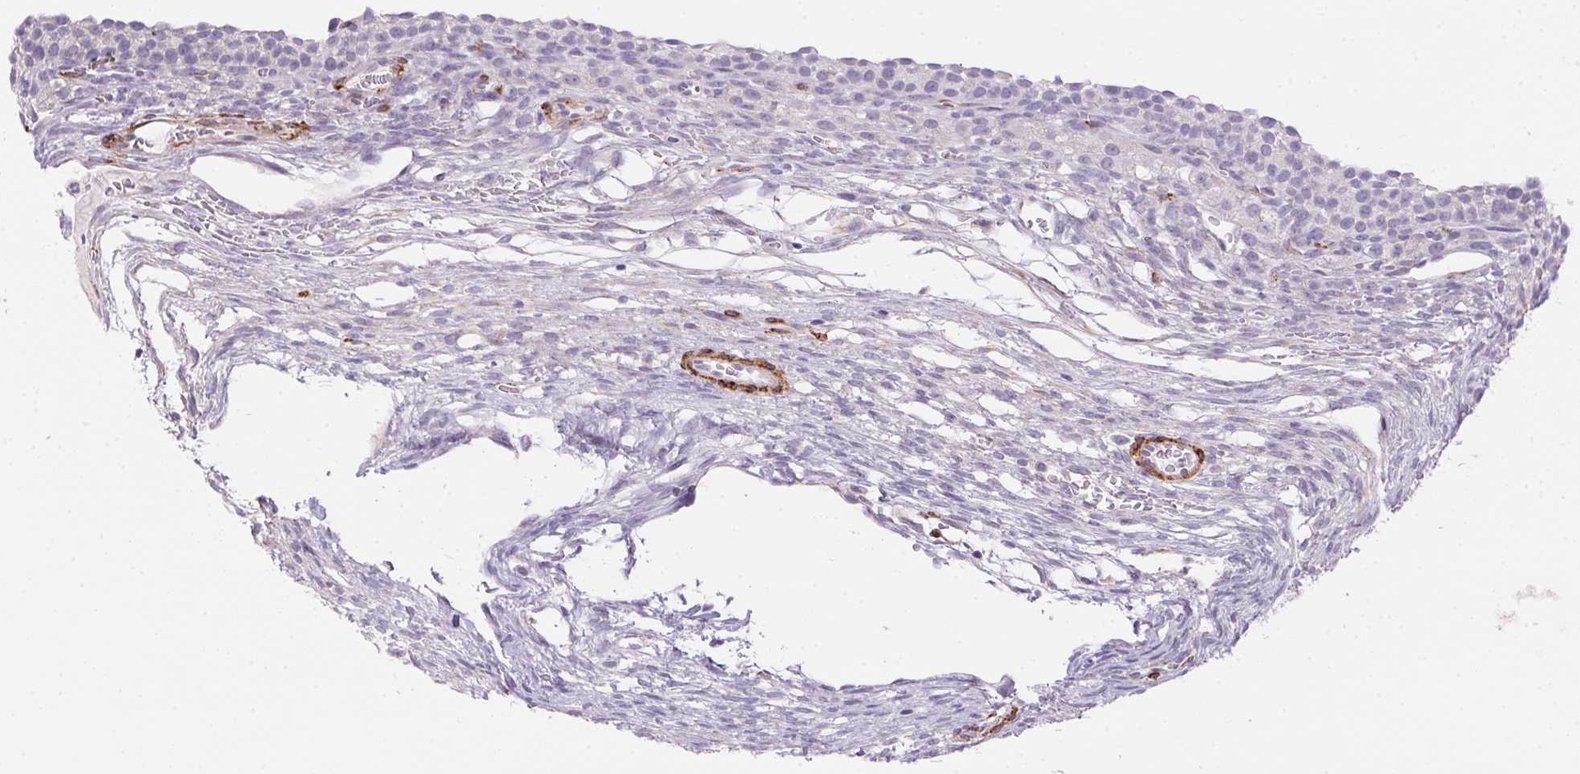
{"staining": {"intensity": "negative", "quantity": "none", "location": "none"}, "tissue": "ovary", "cell_type": "Follicle cells", "image_type": "normal", "snomed": [{"axis": "morphology", "description": "Normal tissue, NOS"}, {"axis": "topography", "description": "Ovary"}], "caption": "Human ovary stained for a protein using IHC reveals no expression in follicle cells.", "gene": "HRC", "patient": {"sex": "female", "age": 34}}